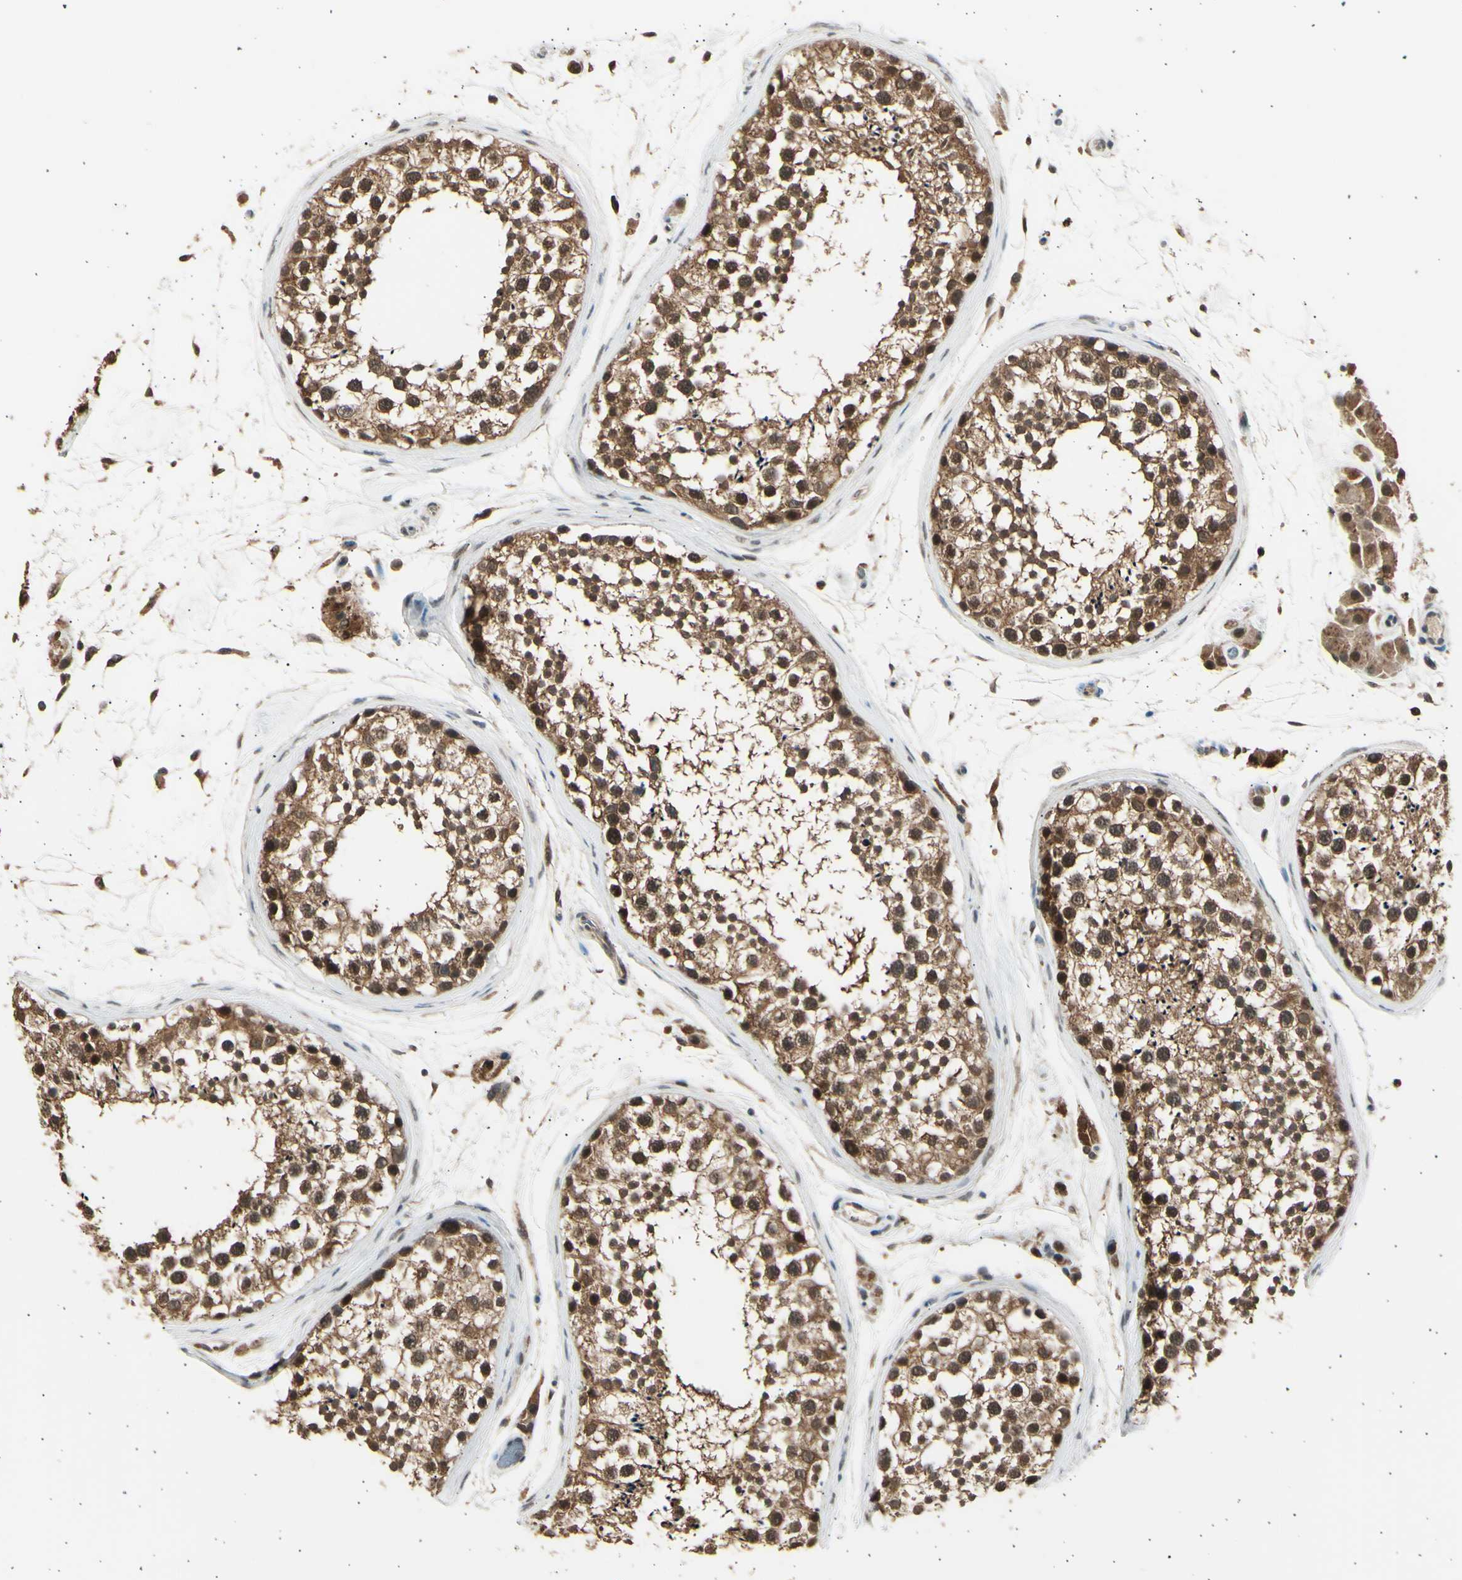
{"staining": {"intensity": "moderate", "quantity": ">75%", "location": "cytoplasmic/membranous"}, "tissue": "testis", "cell_type": "Cells in seminiferous ducts", "image_type": "normal", "snomed": [{"axis": "morphology", "description": "Normal tissue, NOS"}, {"axis": "topography", "description": "Testis"}], "caption": "This histopathology image displays immunohistochemistry (IHC) staining of benign human testis, with medium moderate cytoplasmic/membranous expression in about >75% of cells in seminiferous ducts.", "gene": "PSMD5", "patient": {"sex": "male", "age": 46}}